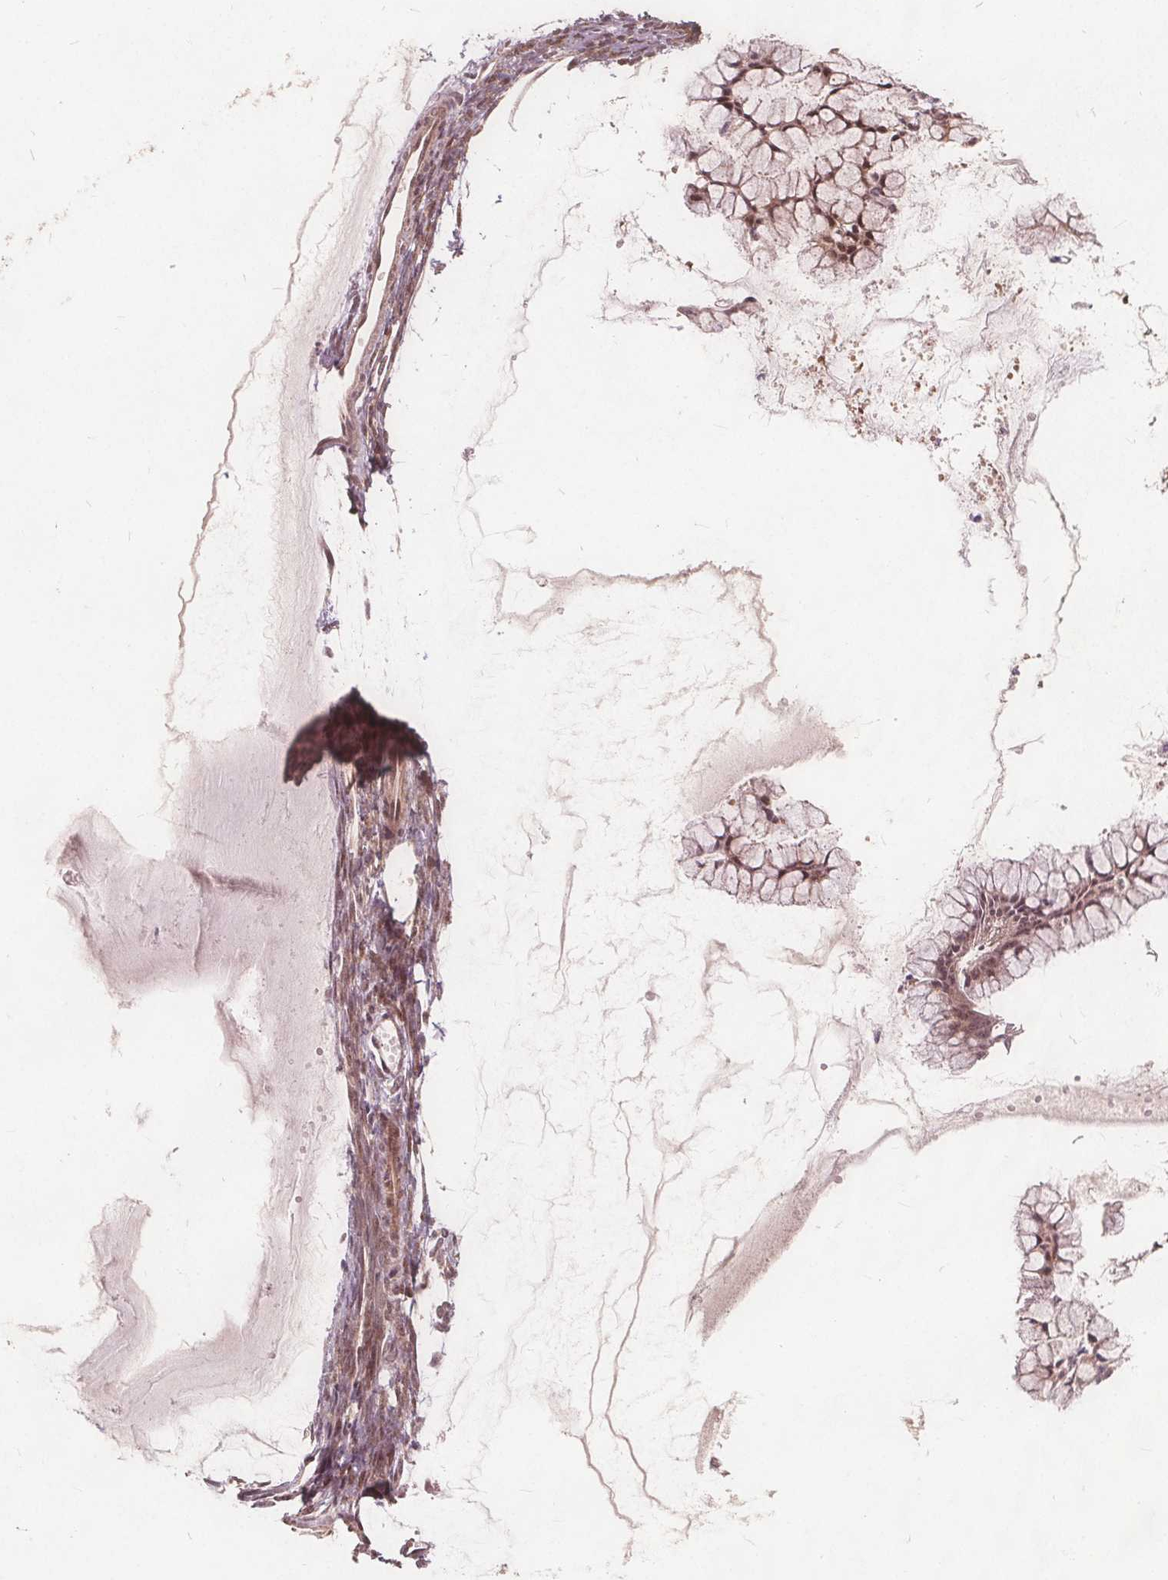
{"staining": {"intensity": "moderate", "quantity": ">75%", "location": "cytoplasmic/membranous,nuclear"}, "tissue": "ovarian cancer", "cell_type": "Tumor cells", "image_type": "cancer", "snomed": [{"axis": "morphology", "description": "Cystadenocarcinoma, mucinous, NOS"}, {"axis": "topography", "description": "Ovary"}], "caption": "The micrograph displays a brown stain indicating the presence of a protein in the cytoplasmic/membranous and nuclear of tumor cells in ovarian cancer.", "gene": "PPP1CB", "patient": {"sex": "female", "age": 41}}